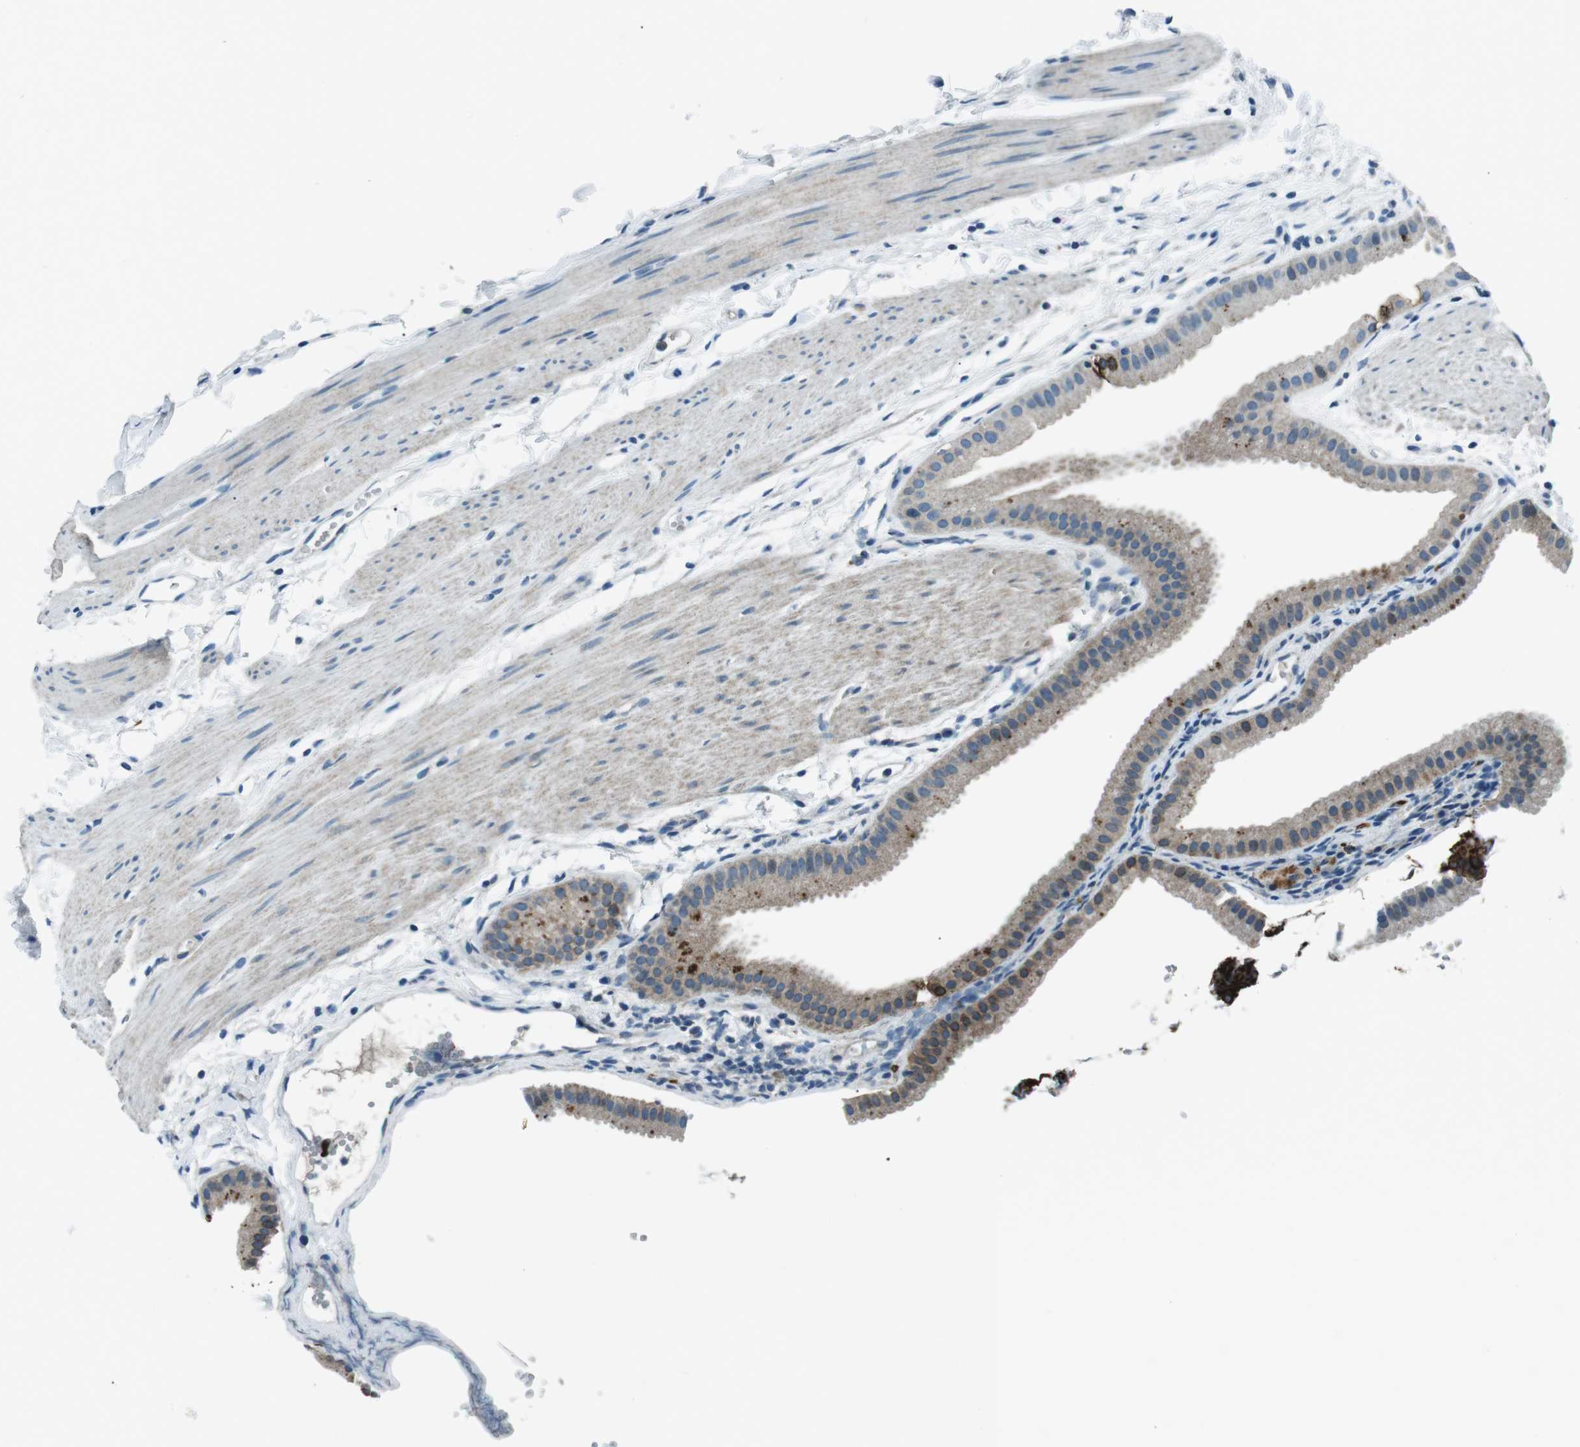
{"staining": {"intensity": "moderate", "quantity": "<25%", "location": "cytoplasmic/membranous"}, "tissue": "gallbladder", "cell_type": "Glandular cells", "image_type": "normal", "snomed": [{"axis": "morphology", "description": "Normal tissue, NOS"}, {"axis": "topography", "description": "Gallbladder"}], "caption": "Gallbladder stained for a protein exhibits moderate cytoplasmic/membranous positivity in glandular cells. Using DAB (3,3'-diaminobenzidine) (brown) and hematoxylin (blue) stains, captured at high magnification using brightfield microscopy.", "gene": "ST6GAL1", "patient": {"sex": "female", "age": 64}}